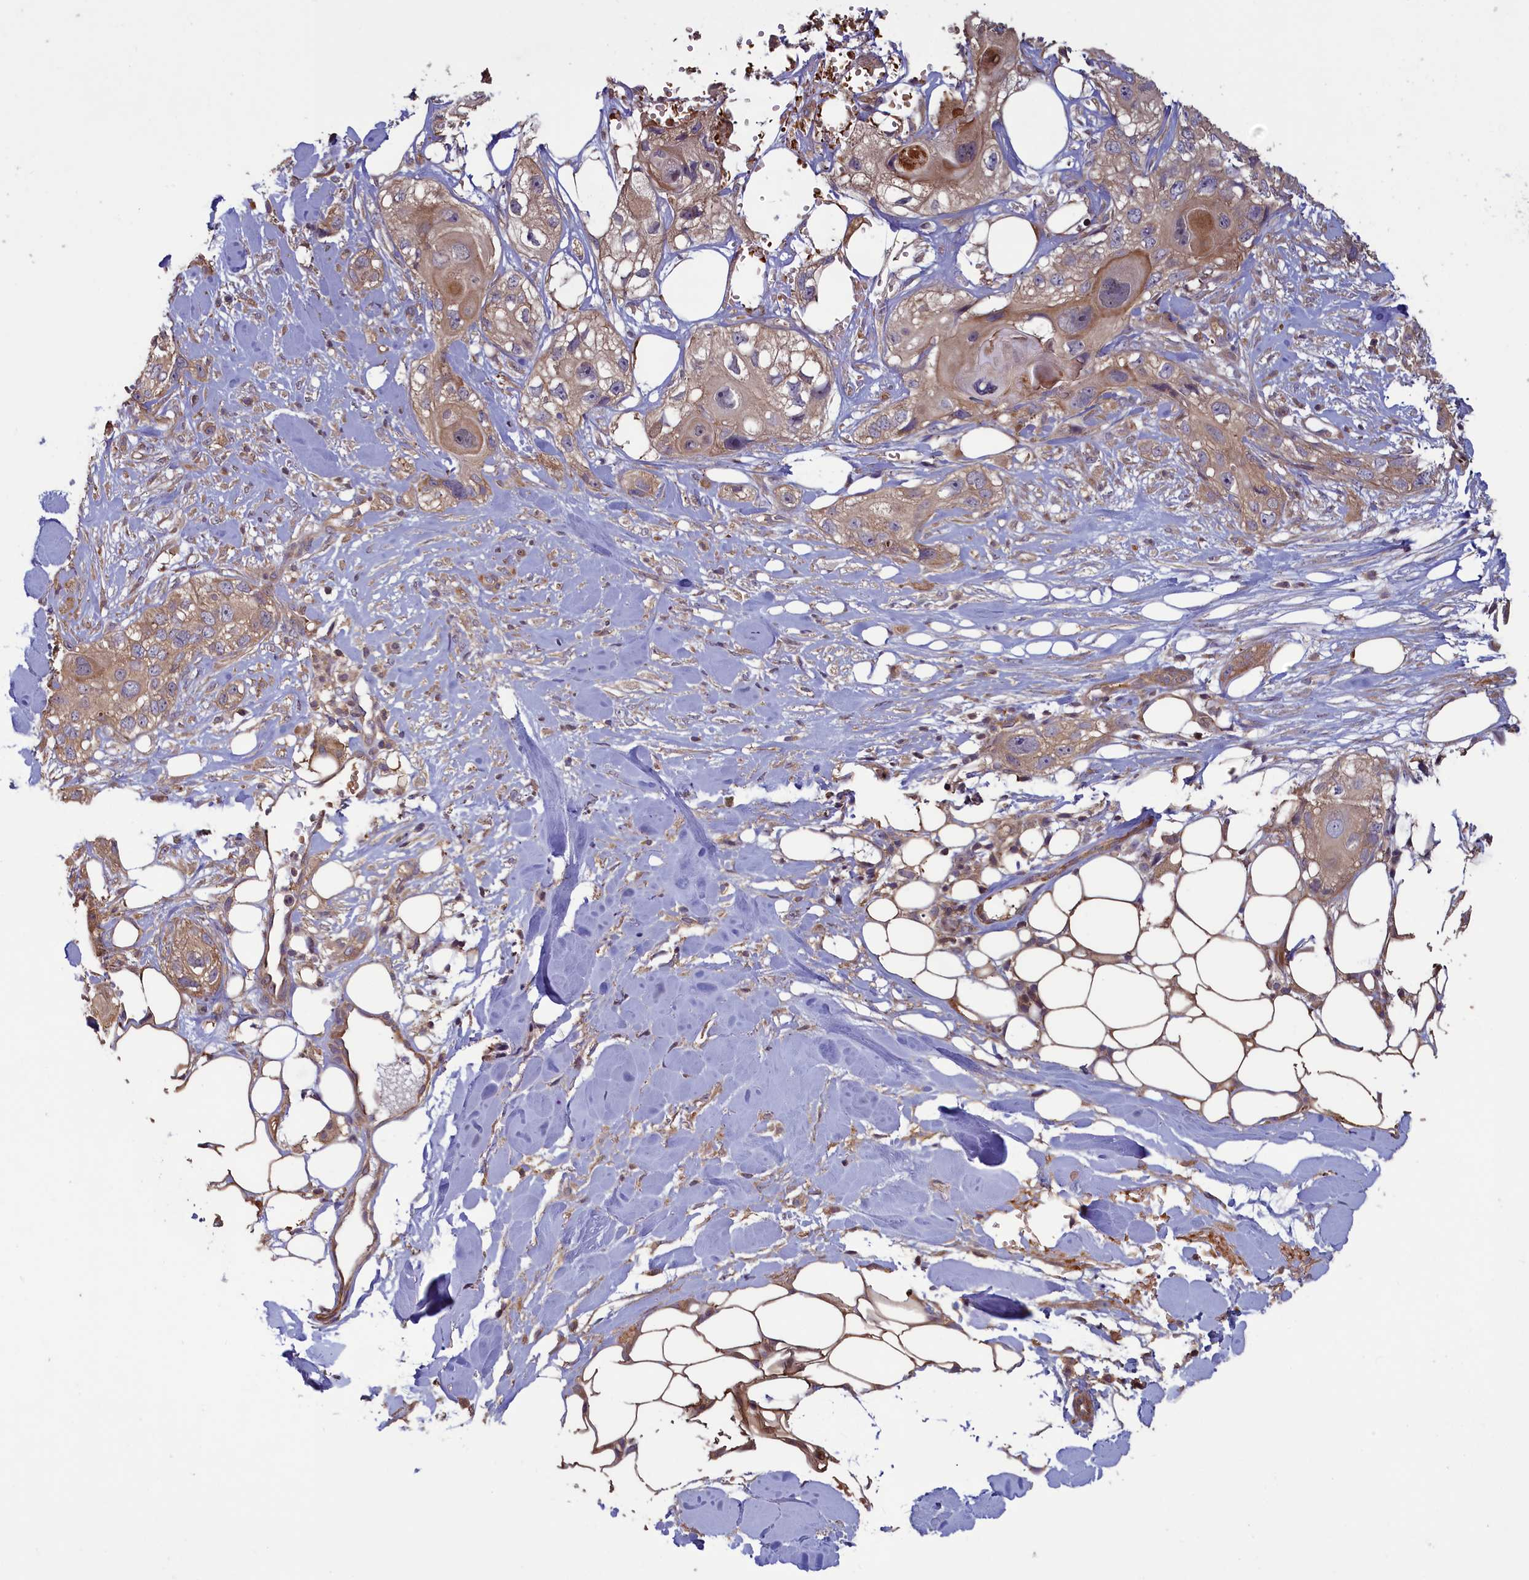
{"staining": {"intensity": "weak", "quantity": ">75%", "location": "cytoplasmic/membranous"}, "tissue": "skin cancer", "cell_type": "Tumor cells", "image_type": "cancer", "snomed": [{"axis": "morphology", "description": "Normal tissue, NOS"}, {"axis": "morphology", "description": "Squamous cell carcinoma, NOS"}, {"axis": "topography", "description": "Skin"}], "caption": "Immunohistochemistry (DAB (3,3'-diaminobenzidine)) staining of skin cancer (squamous cell carcinoma) shows weak cytoplasmic/membranous protein positivity in approximately >75% of tumor cells.", "gene": "CIAO2B", "patient": {"sex": "male", "age": 72}}